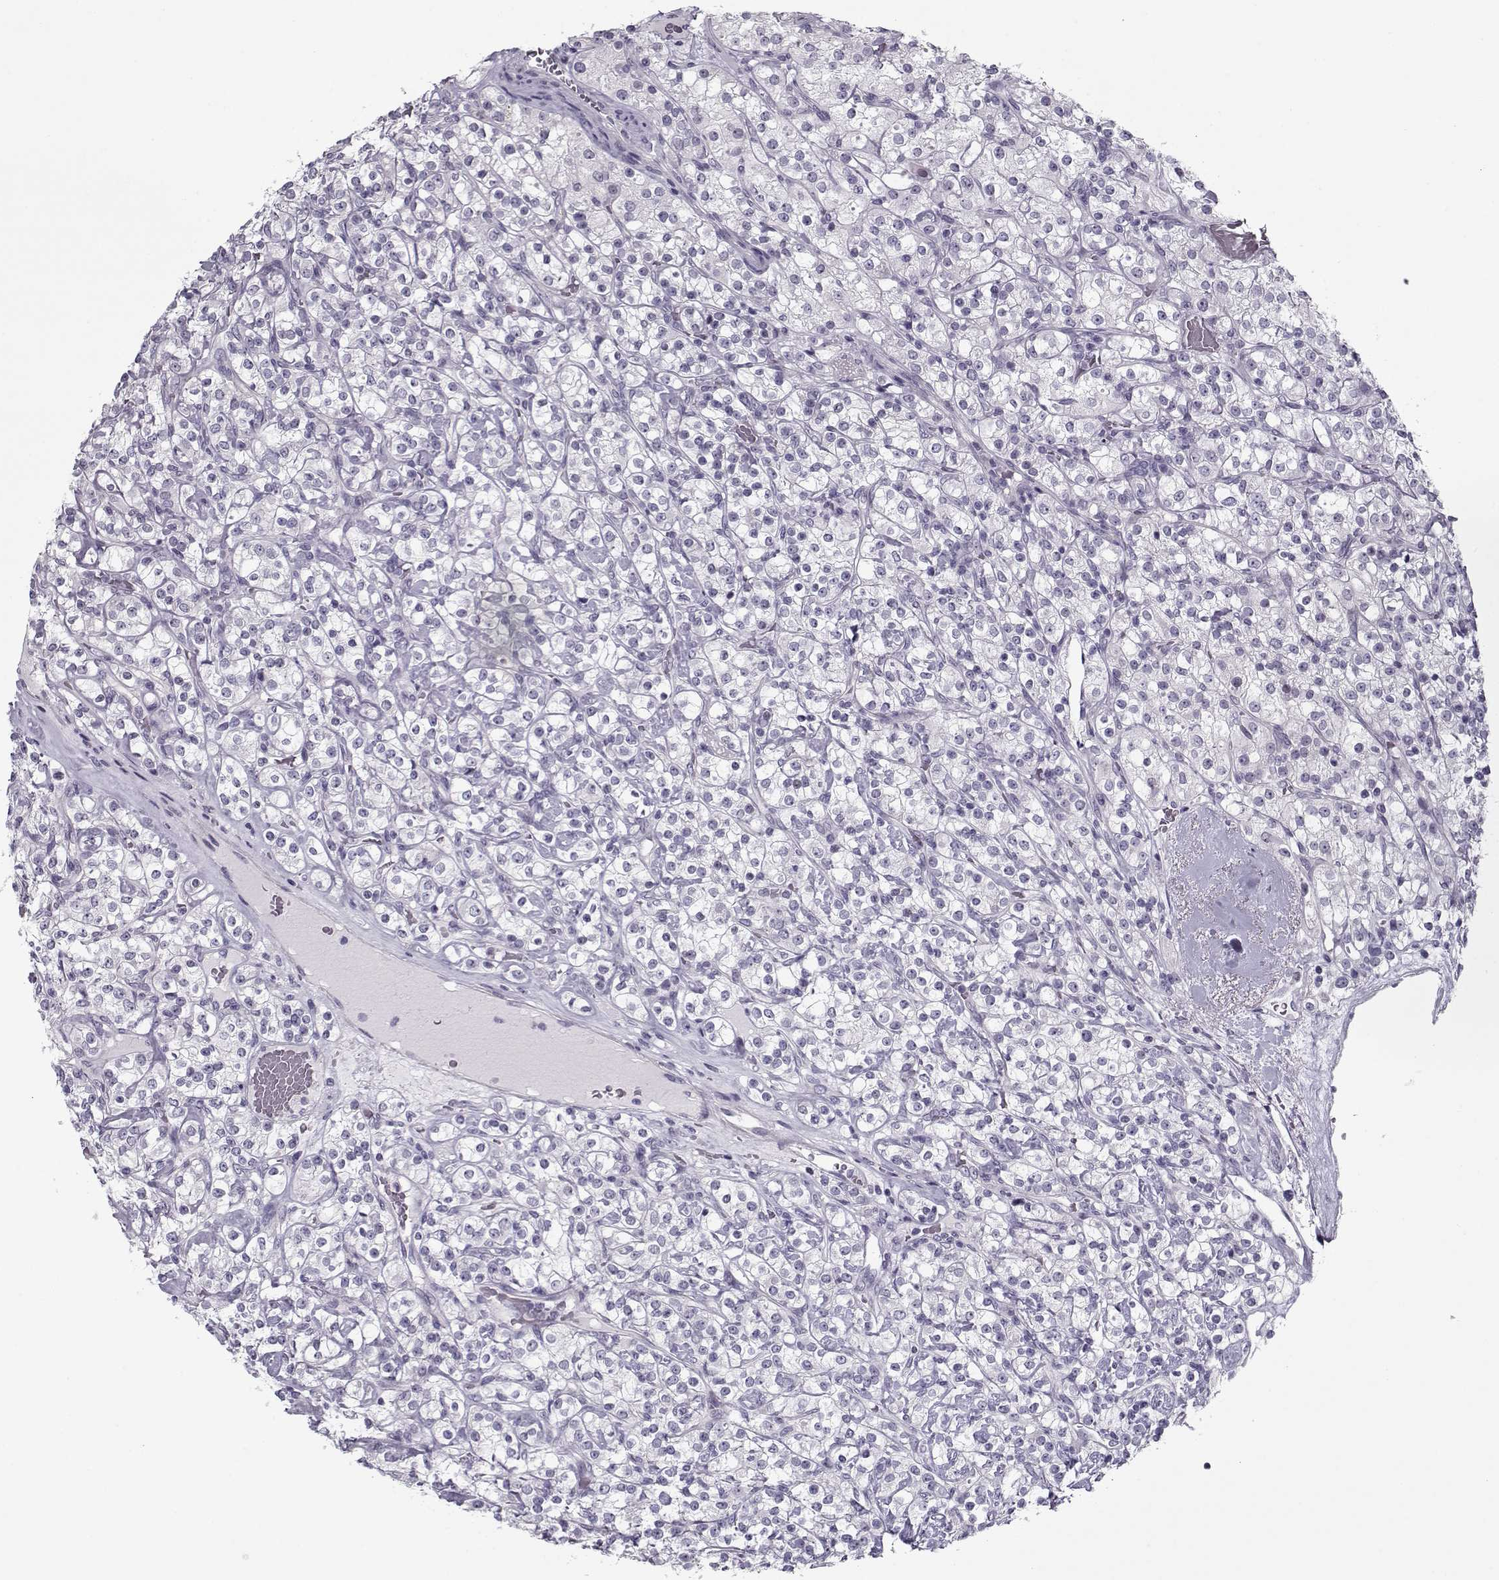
{"staining": {"intensity": "negative", "quantity": "none", "location": "none"}, "tissue": "renal cancer", "cell_type": "Tumor cells", "image_type": "cancer", "snomed": [{"axis": "morphology", "description": "Adenocarcinoma, NOS"}, {"axis": "topography", "description": "Kidney"}], "caption": "Immunohistochemistry (IHC) micrograph of human renal cancer (adenocarcinoma) stained for a protein (brown), which shows no expression in tumor cells.", "gene": "CIBAR1", "patient": {"sex": "male", "age": 77}}